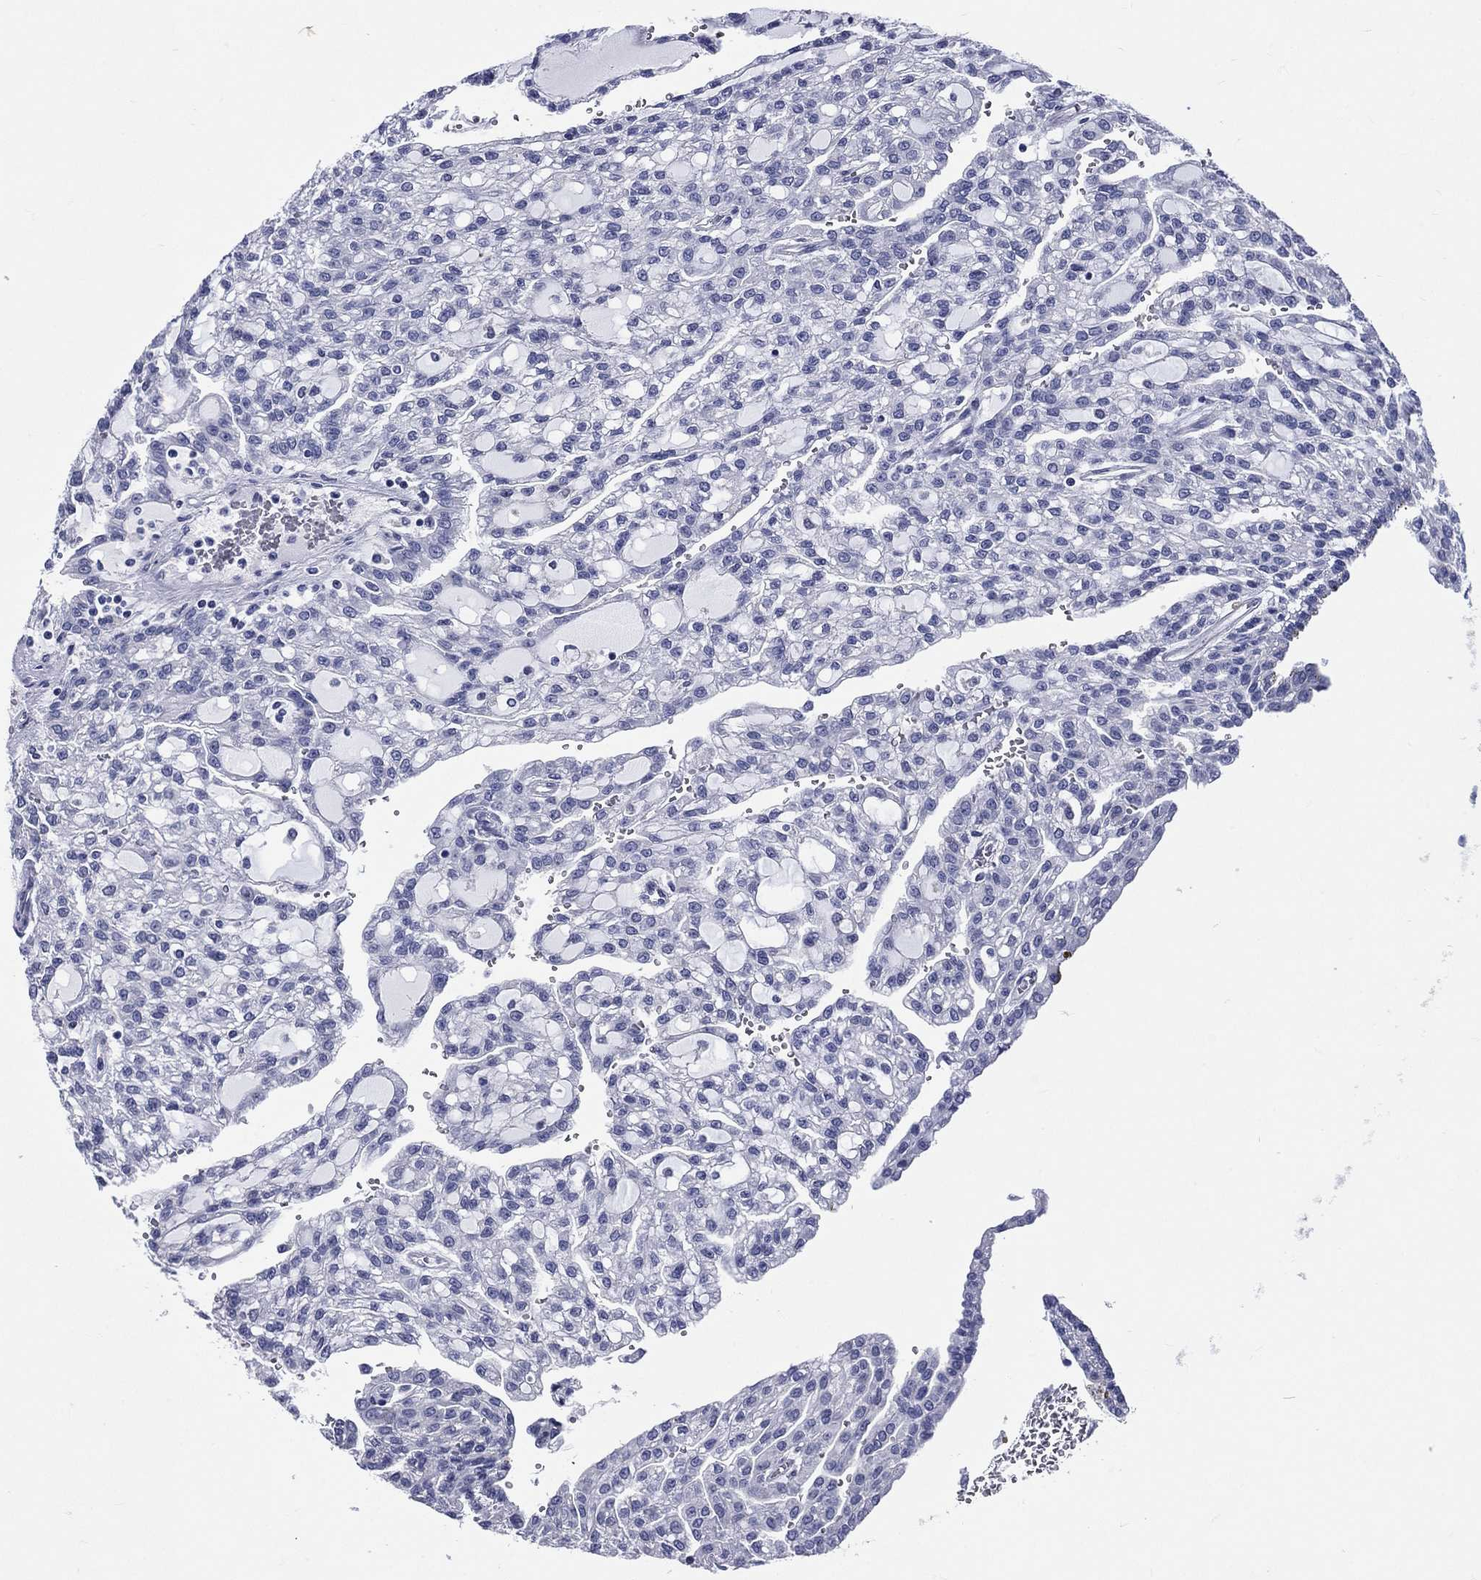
{"staining": {"intensity": "negative", "quantity": "none", "location": "none"}, "tissue": "renal cancer", "cell_type": "Tumor cells", "image_type": "cancer", "snomed": [{"axis": "morphology", "description": "Adenocarcinoma, NOS"}, {"axis": "topography", "description": "Kidney"}], "caption": "DAB immunohistochemical staining of human renal adenocarcinoma displays no significant staining in tumor cells. The staining is performed using DAB brown chromogen with nuclei counter-stained in using hematoxylin.", "gene": "DPYS", "patient": {"sex": "male", "age": 63}}